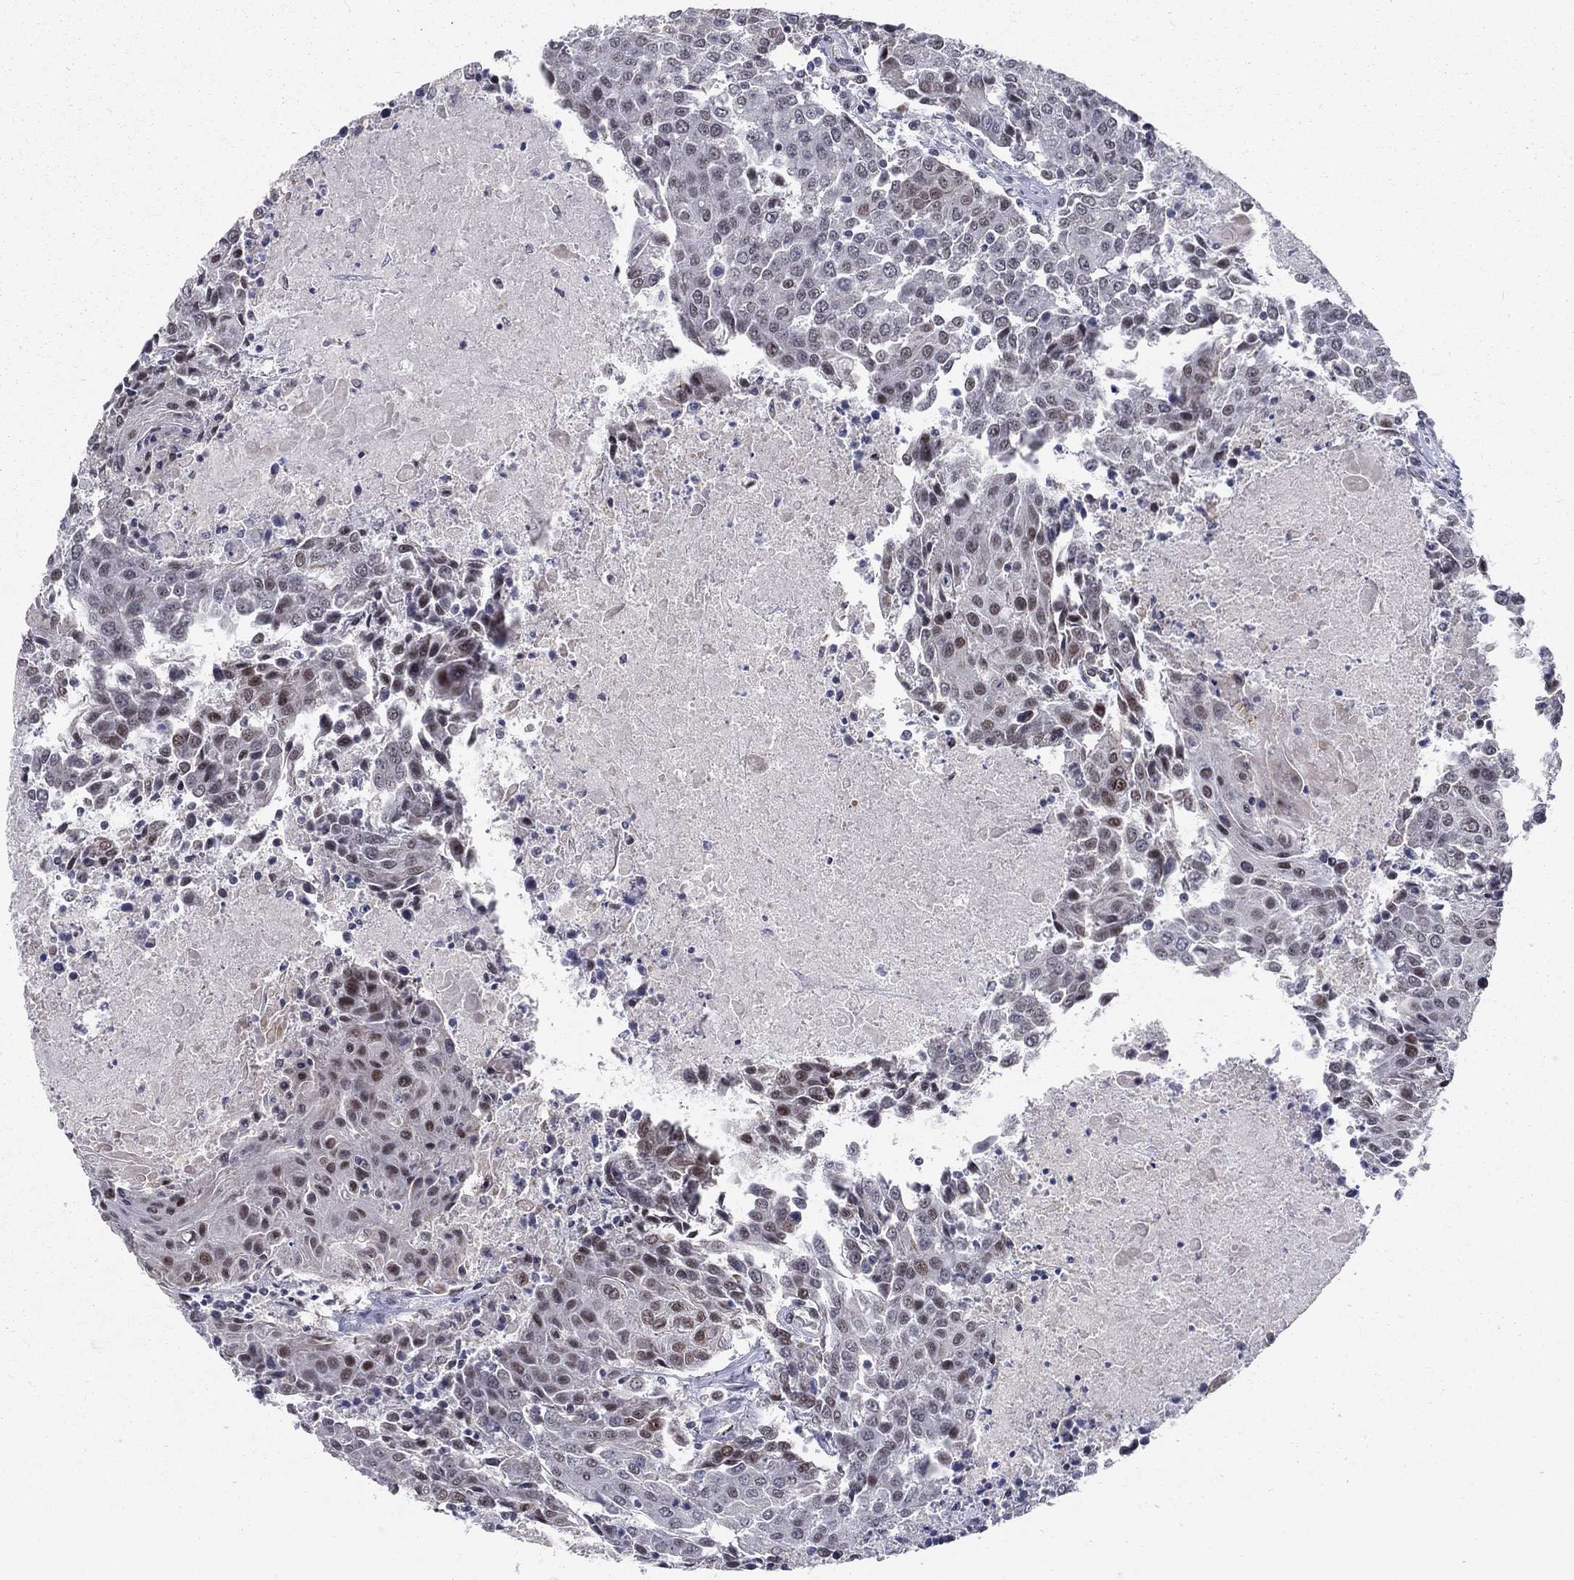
{"staining": {"intensity": "moderate", "quantity": "<25%", "location": "nuclear"}, "tissue": "urothelial cancer", "cell_type": "Tumor cells", "image_type": "cancer", "snomed": [{"axis": "morphology", "description": "Urothelial carcinoma, High grade"}, {"axis": "topography", "description": "Urinary bladder"}], "caption": "Urothelial carcinoma (high-grade) stained with DAB (3,3'-diaminobenzidine) immunohistochemistry (IHC) shows low levels of moderate nuclear positivity in approximately <25% of tumor cells. Immunohistochemistry stains the protein of interest in brown and the nuclei are stained blue.", "gene": "ZBED1", "patient": {"sex": "female", "age": 85}}